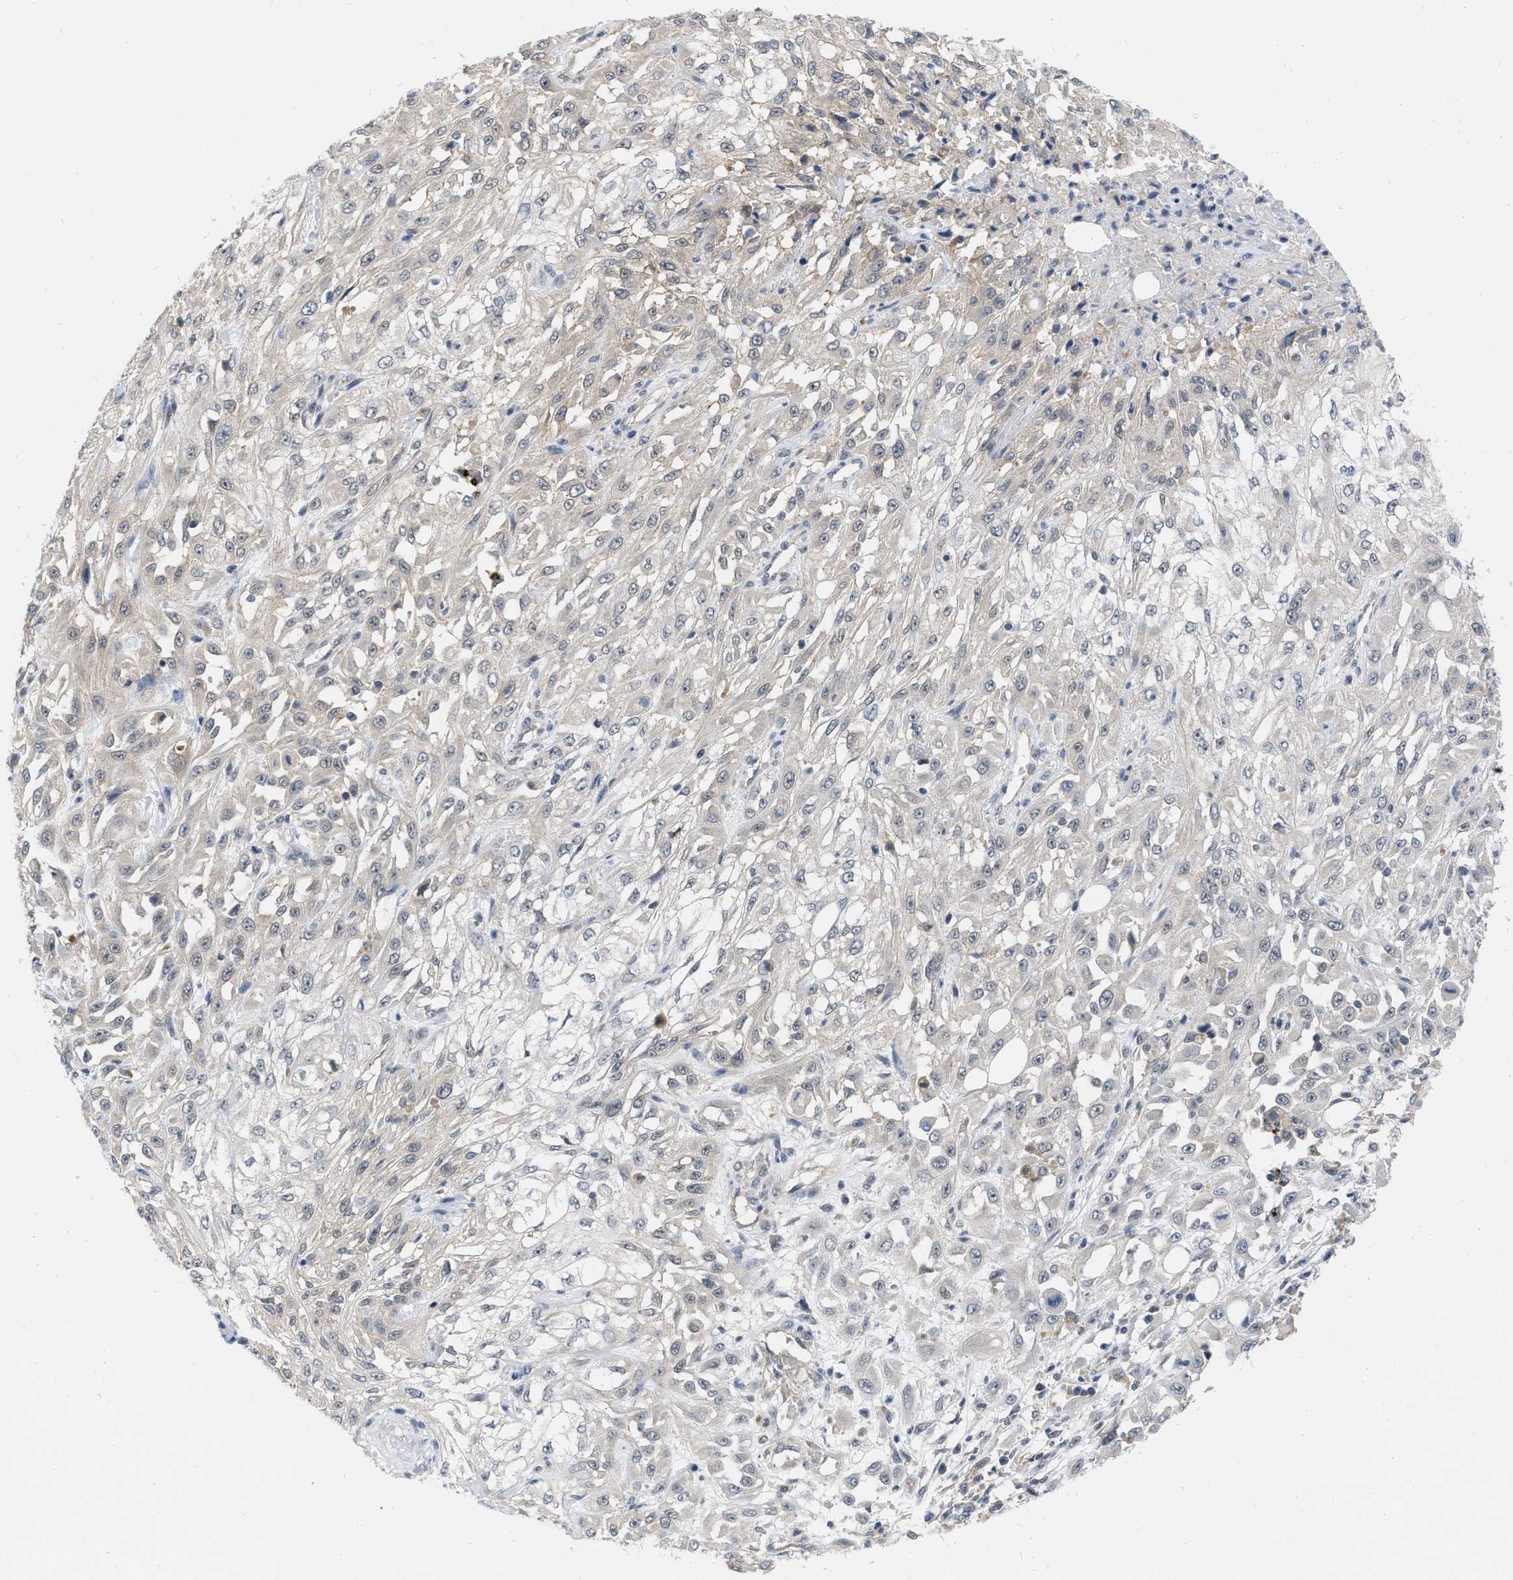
{"staining": {"intensity": "negative", "quantity": "none", "location": "none"}, "tissue": "skin cancer", "cell_type": "Tumor cells", "image_type": "cancer", "snomed": [{"axis": "morphology", "description": "Squamous cell carcinoma, NOS"}, {"axis": "morphology", "description": "Squamous cell carcinoma, metastatic, NOS"}, {"axis": "topography", "description": "Skin"}, {"axis": "topography", "description": "Lymph node"}], "caption": "The micrograph displays no significant staining in tumor cells of skin cancer (metastatic squamous cell carcinoma). (Immunohistochemistry (ihc), brightfield microscopy, high magnification).", "gene": "NAPEPLD", "patient": {"sex": "male", "age": 75}}